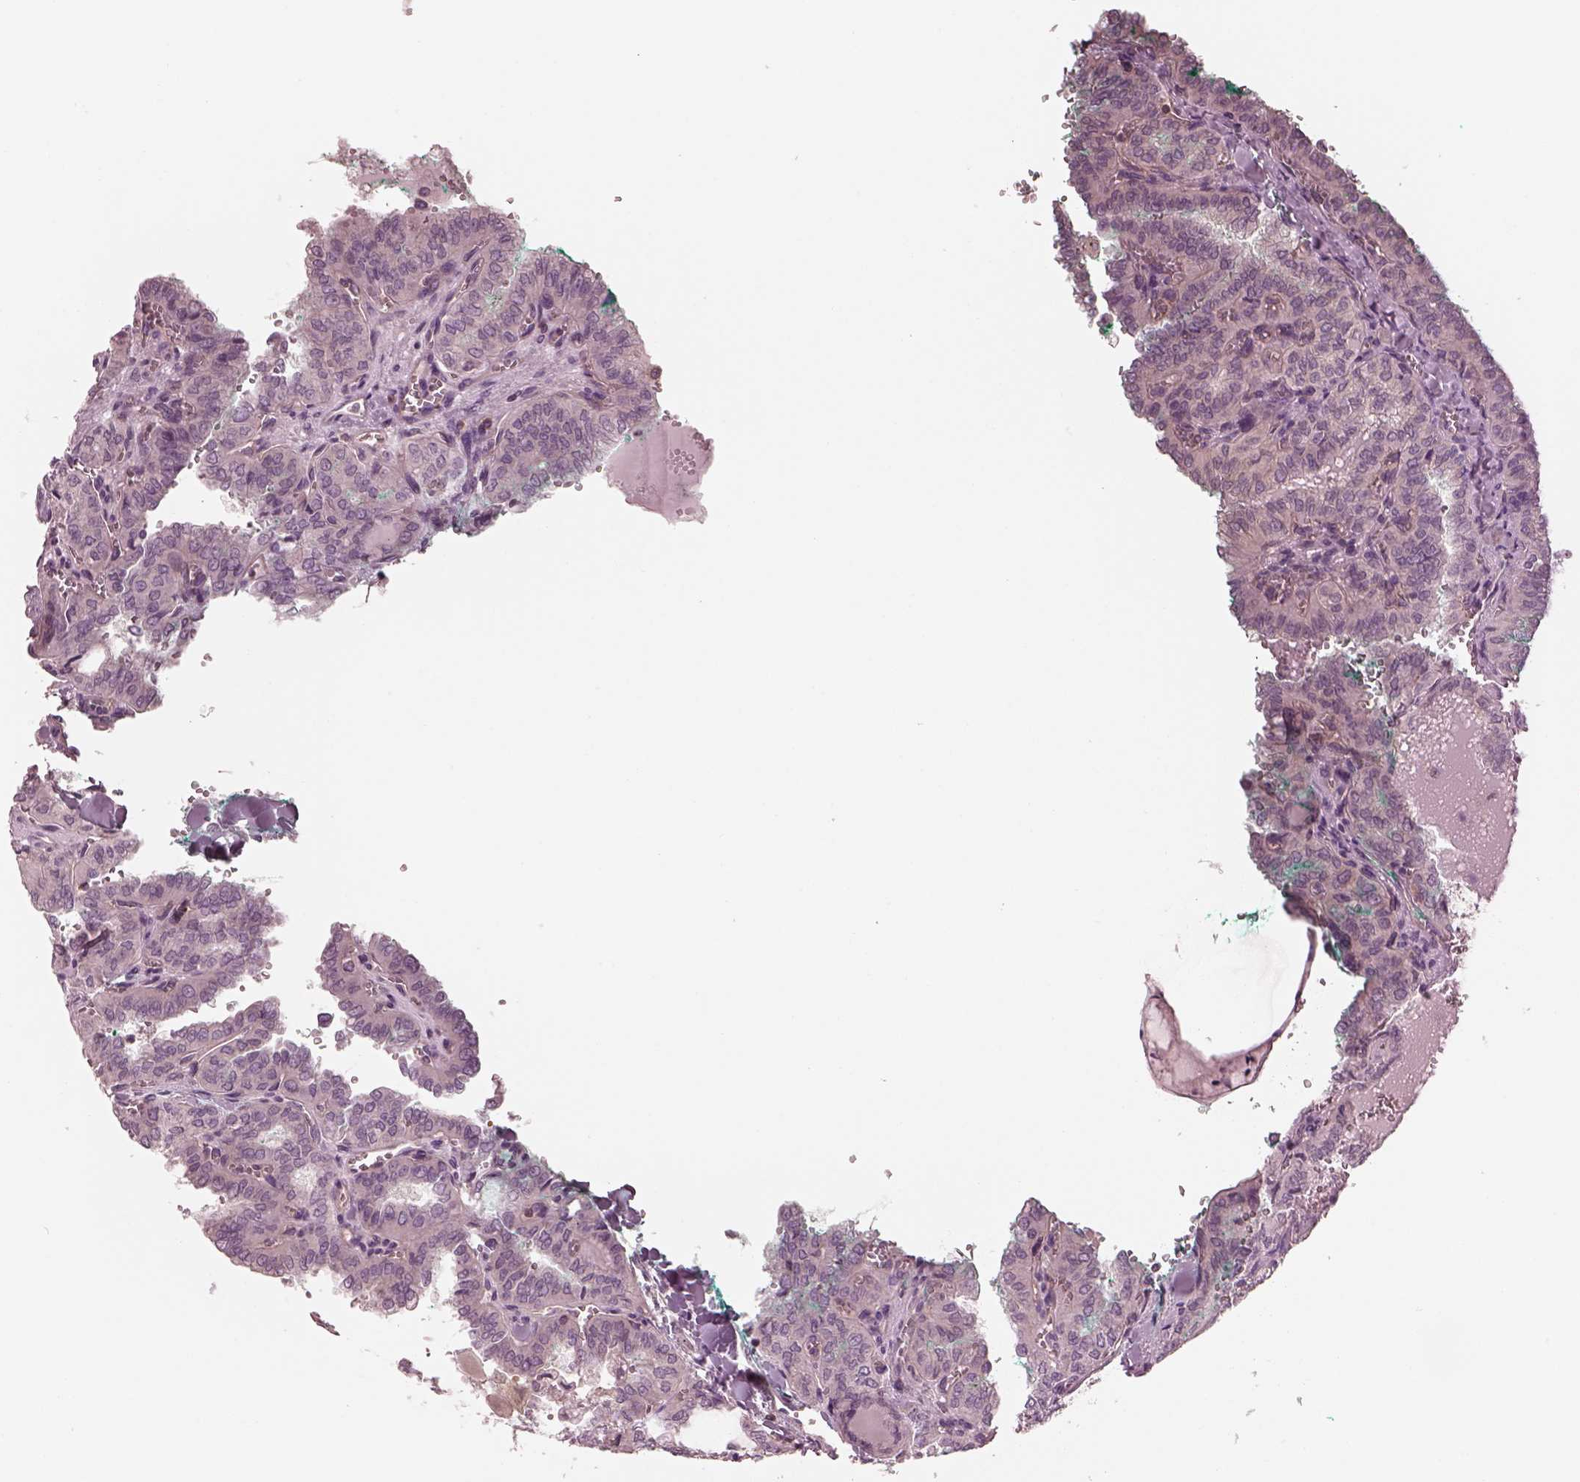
{"staining": {"intensity": "weak", "quantity": "<25%", "location": "cytoplasmic/membranous"}, "tissue": "thyroid cancer", "cell_type": "Tumor cells", "image_type": "cancer", "snomed": [{"axis": "morphology", "description": "Papillary adenocarcinoma, NOS"}, {"axis": "topography", "description": "Thyroid gland"}], "caption": "High magnification brightfield microscopy of papillary adenocarcinoma (thyroid) stained with DAB (brown) and counterstained with hematoxylin (blue): tumor cells show no significant expression.", "gene": "STK33", "patient": {"sex": "female", "age": 41}}